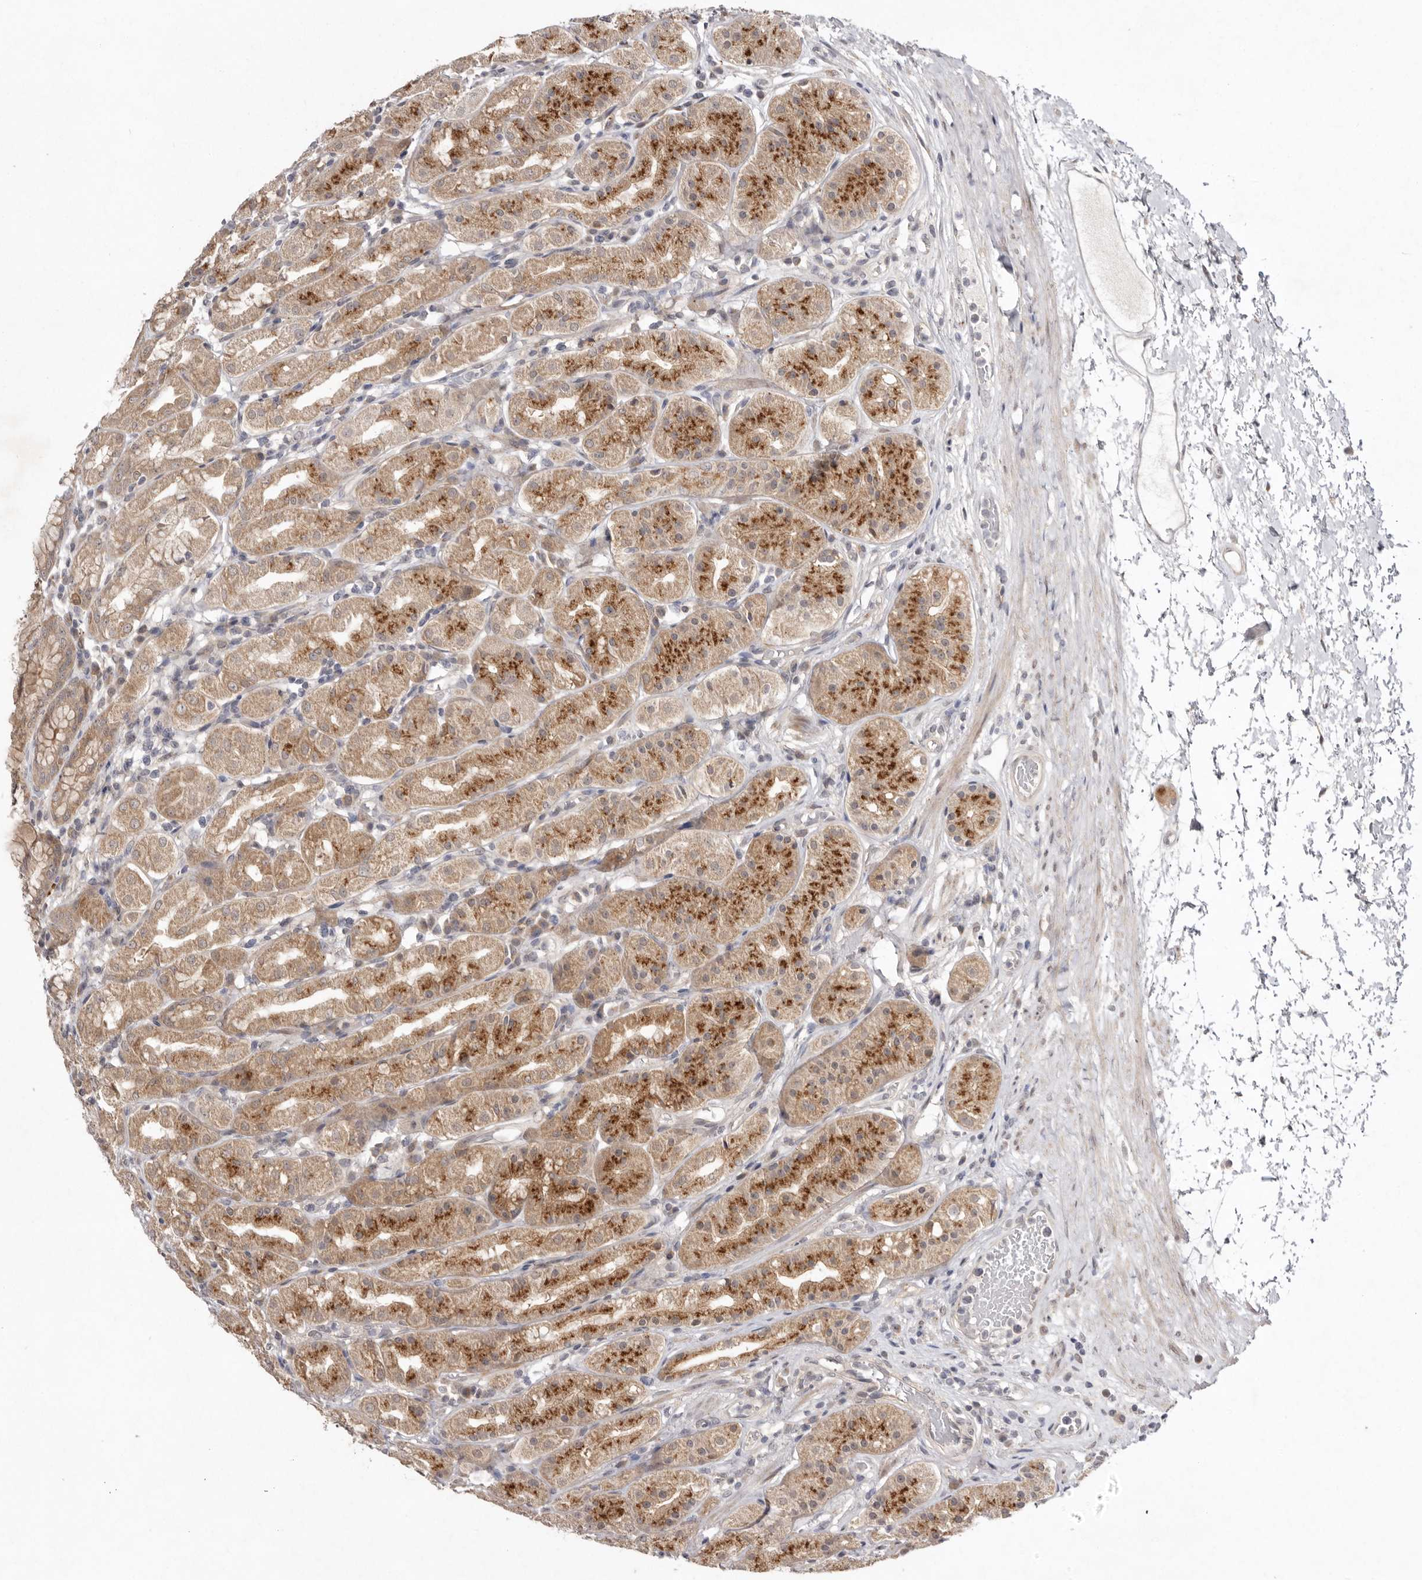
{"staining": {"intensity": "moderate", "quantity": ">75%", "location": "cytoplasmic/membranous"}, "tissue": "stomach", "cell_type": "Glandular cells", "image_type": "normal", "snomed": [{"axis": "morphology", "description": "Normal tissue, NOS"}, {"axis": "topography", "description": "Stomach"}, {"axis": "topography", "description": "Stomach, lower"}], "caption": "Immunohistochemistry (IHC) (DAB (3,3'-diaminobenzidine)) staining of benign human stomach reveals moderate cytoplasmic/membranous protein expression in about >75% of glandular cells.", "gene": "NSUN4", "patient": {"sex": "female", "age": 56}}